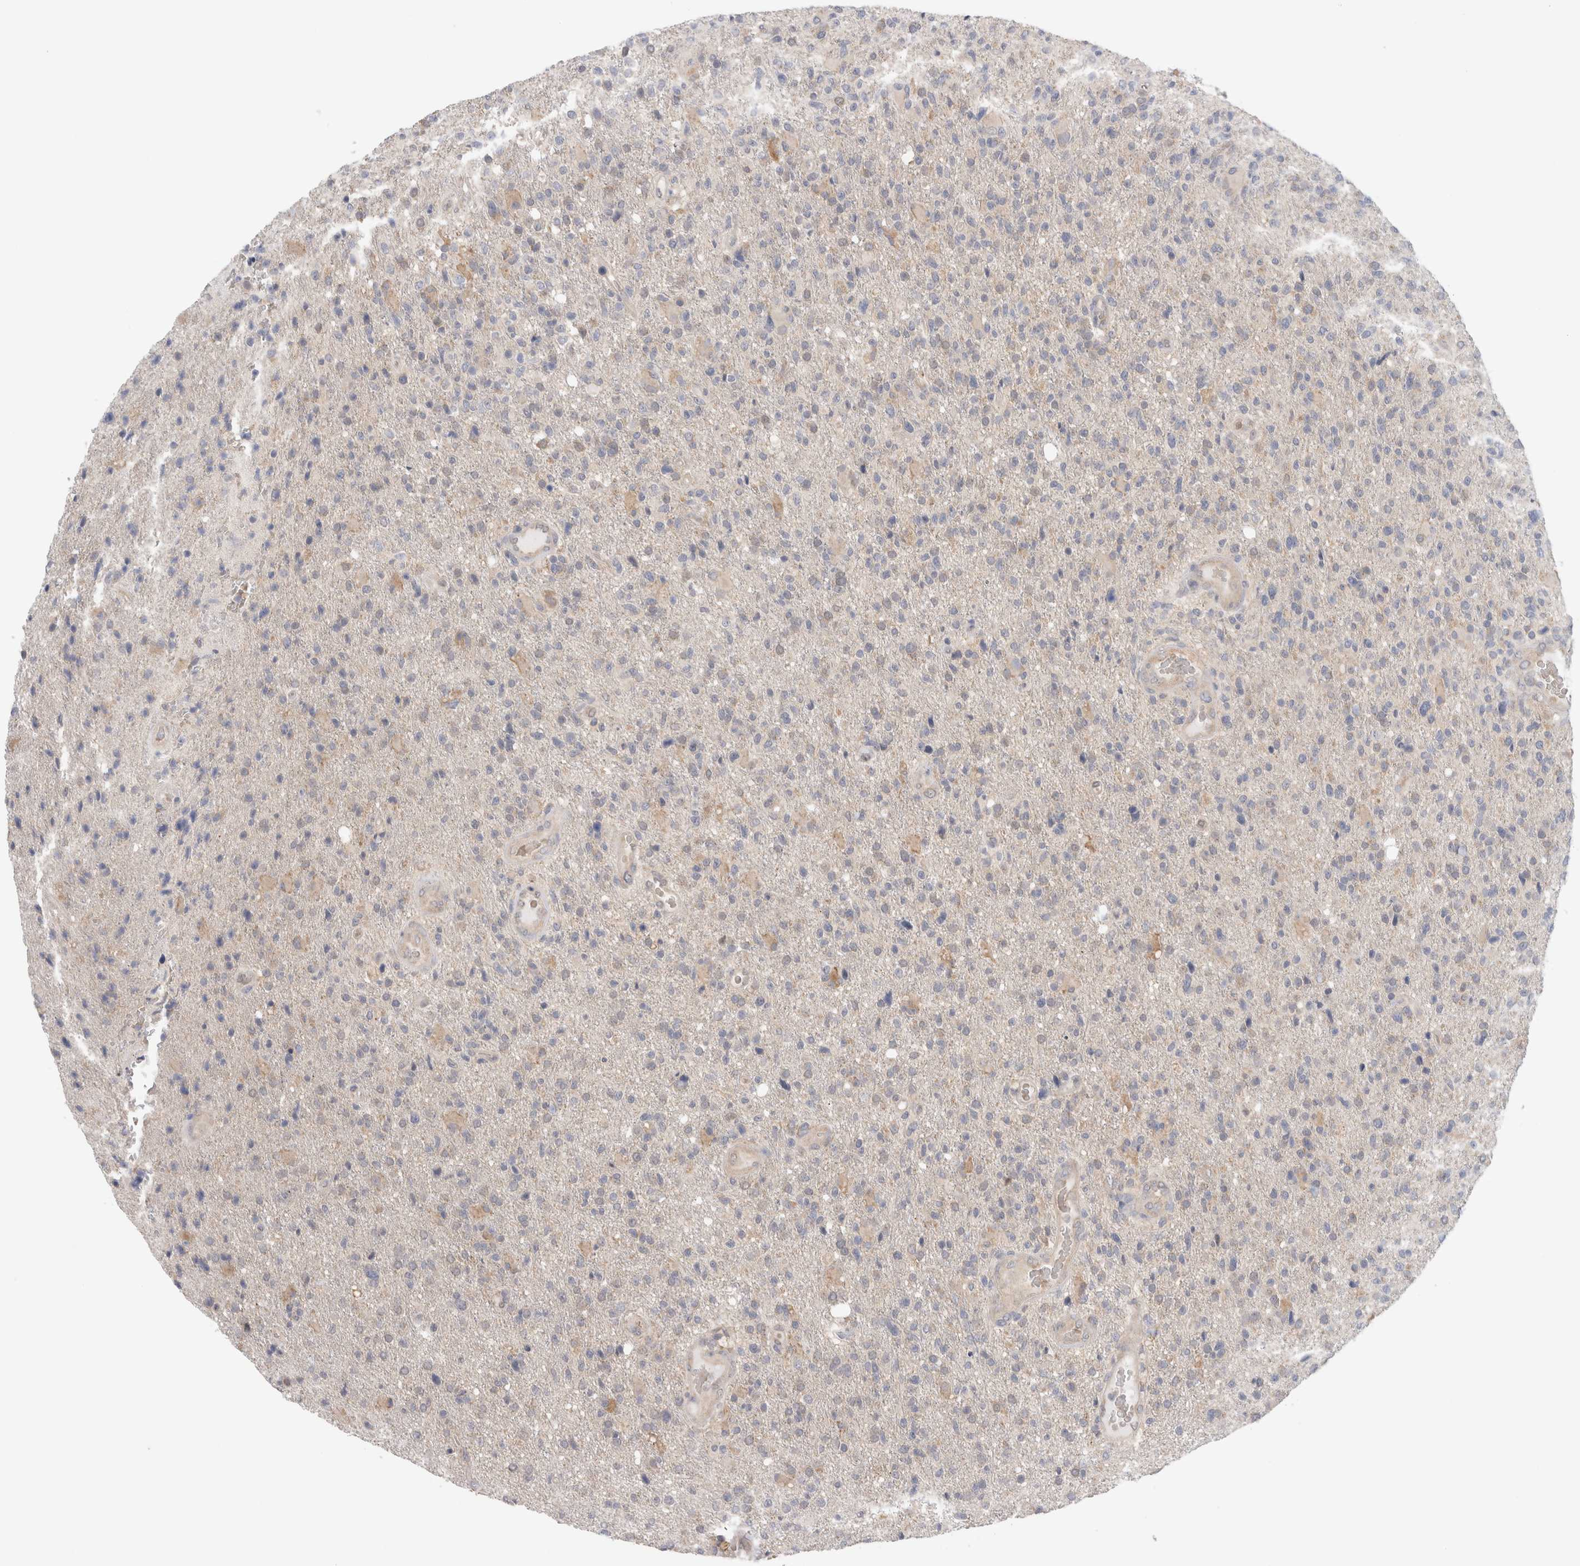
{"staining": {"intensity": "weak", "quantity": "<25%", "location": "cytoplasmic/membranous"}, "tissue": "glioma", "cell_type": "Tumor cells", "image_type": "cancer", "snomed": [{"axis": "morphology", "description": "Glioma, malignant, High grade"}, {"axis": "topography", "description": "Brain"}], "caption": "Tumor cells show no significant expression in glioma.", "gene": "NDOR1", "patient": {"sex": "male", "age": 72}}